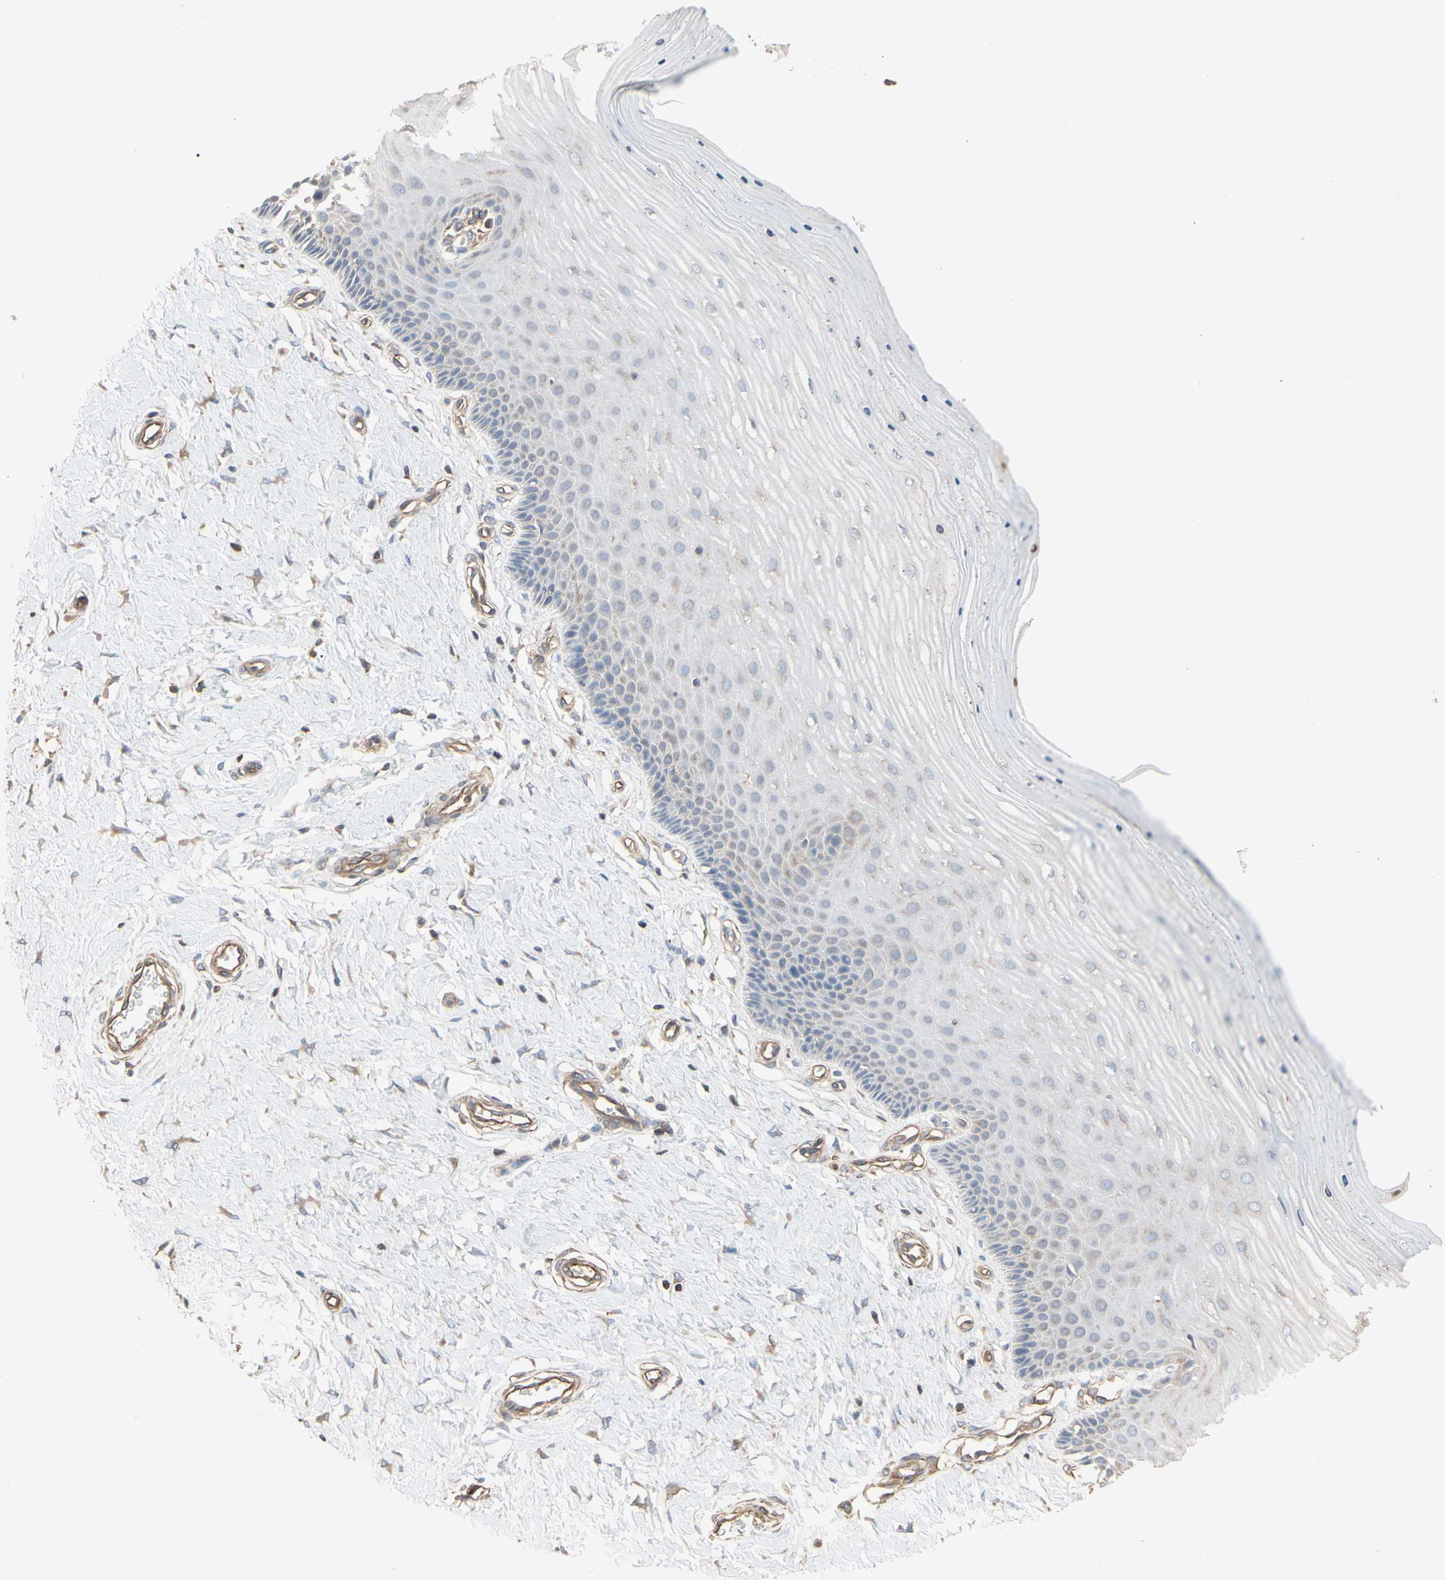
{"staining": {"intensity": "weak", "quantity": ">75%", "location": "cytoplasmic/membranous"}, "tissue": "cervix", "cell_type": "Glandular cells", "image_type": "normal", "snomed": [{"axis": "morphology", "description": "Normal tissue, NOS"}, {"axis": "topography", "description": "Cervix"}], "caption": "Immunohistochemical staining of benign cervix displays low levels of weak cytoplasmic/membranous staining in approximately >75% of glandular cells.", "gene": "PDZK1", "patient": {"sex": "female", "age": 55}}